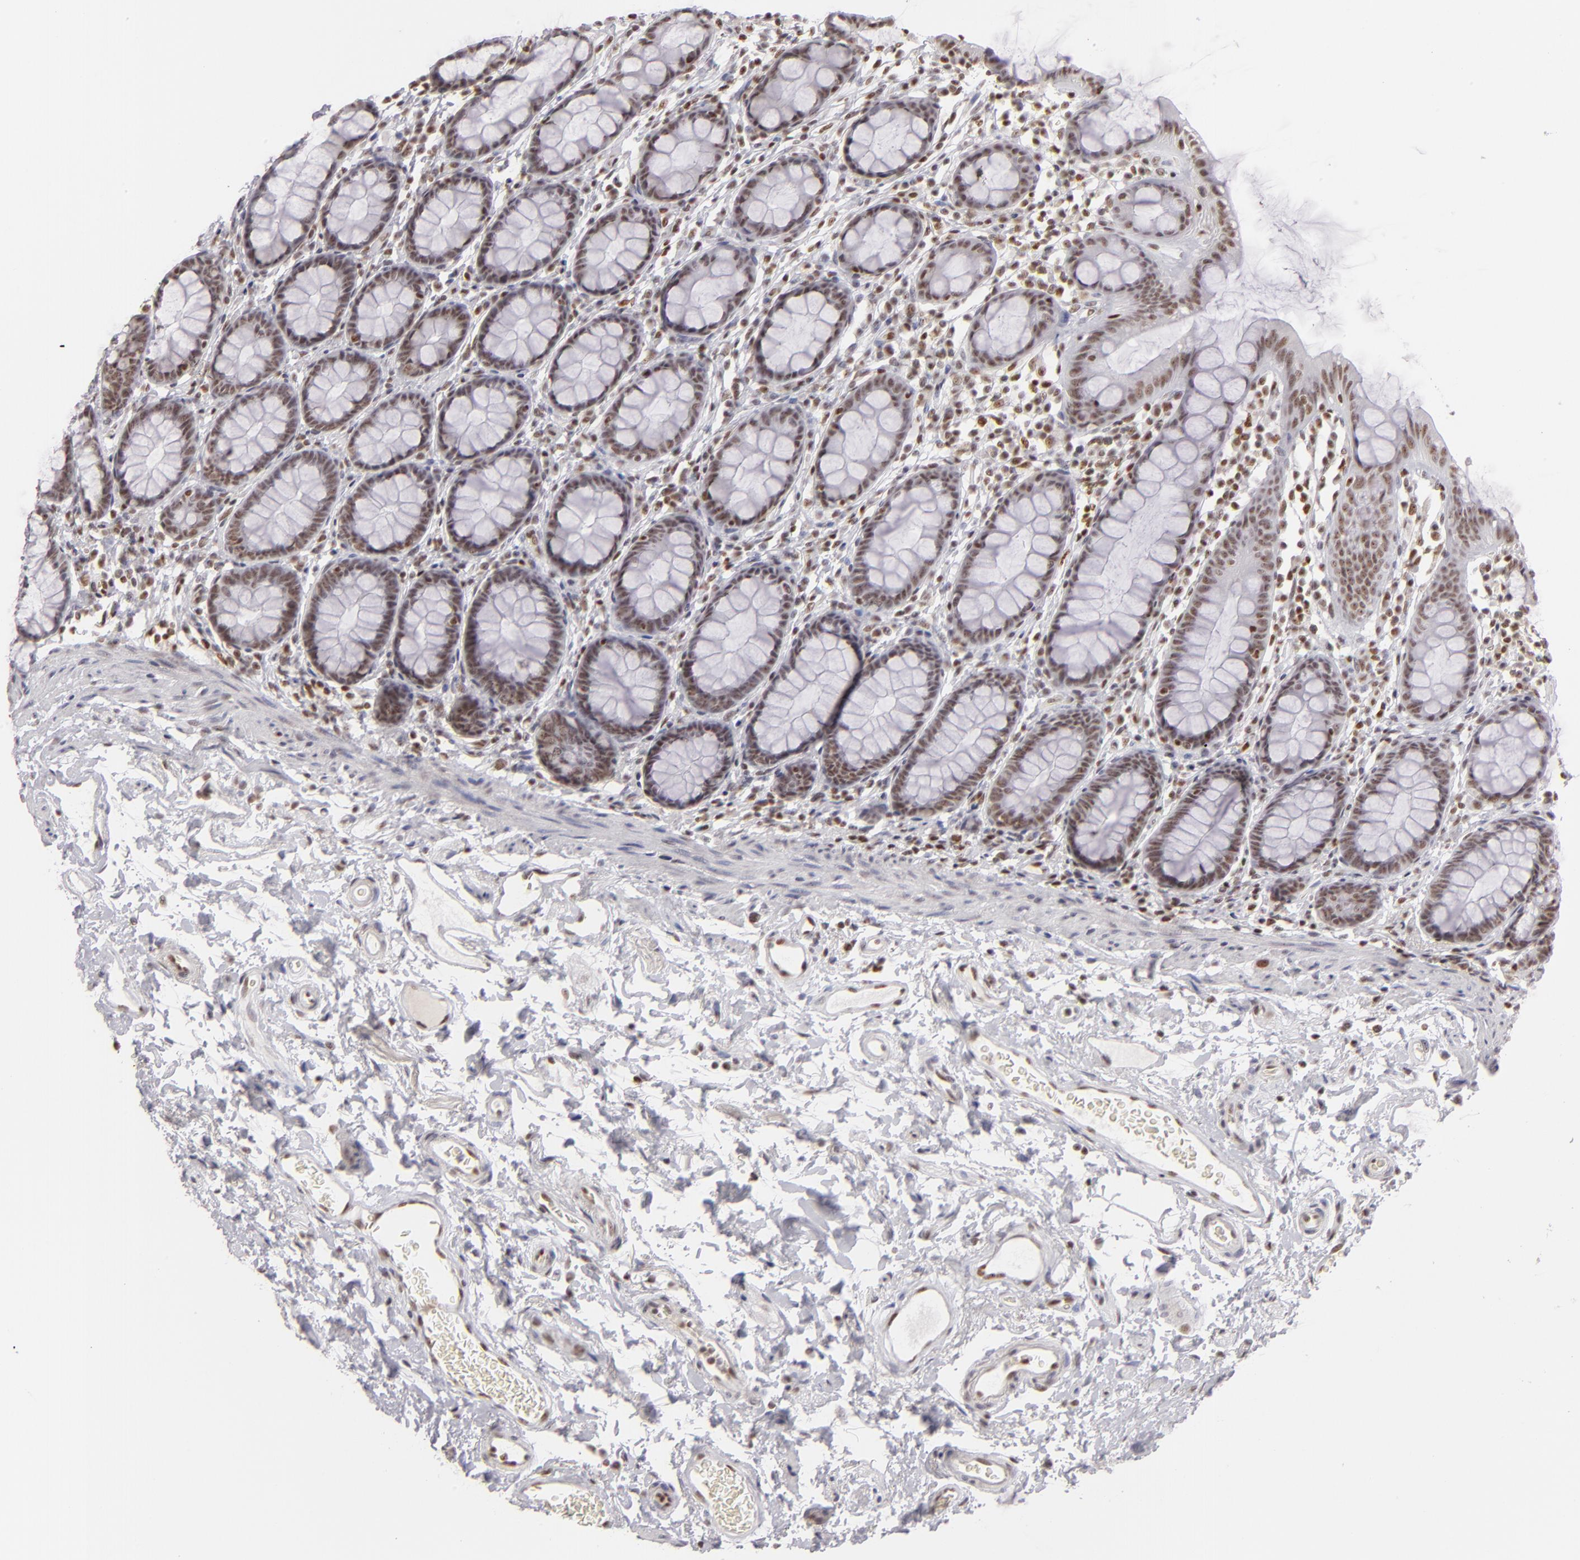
{"staining": {"intensity": "weak", "quantity": "25%-75%", "location": "nuclear"}, "tissue": "rectum", "cell_type": "Glandular cells", "image_type": "normal", "snomed": [{"axis": "morphology", "description": "Normal tissue, NOS"}, {"axis": "topography", "description": "Rectum"}], "caption": "IHC histopathology image of normal human rectum stained for a protein (brown), which demonstrates low levels of weak nuclear expression in approximately 25%-75% of glandular cells.", "gene": "DAXX", "patient": {"sex": "male", "age": 92}}